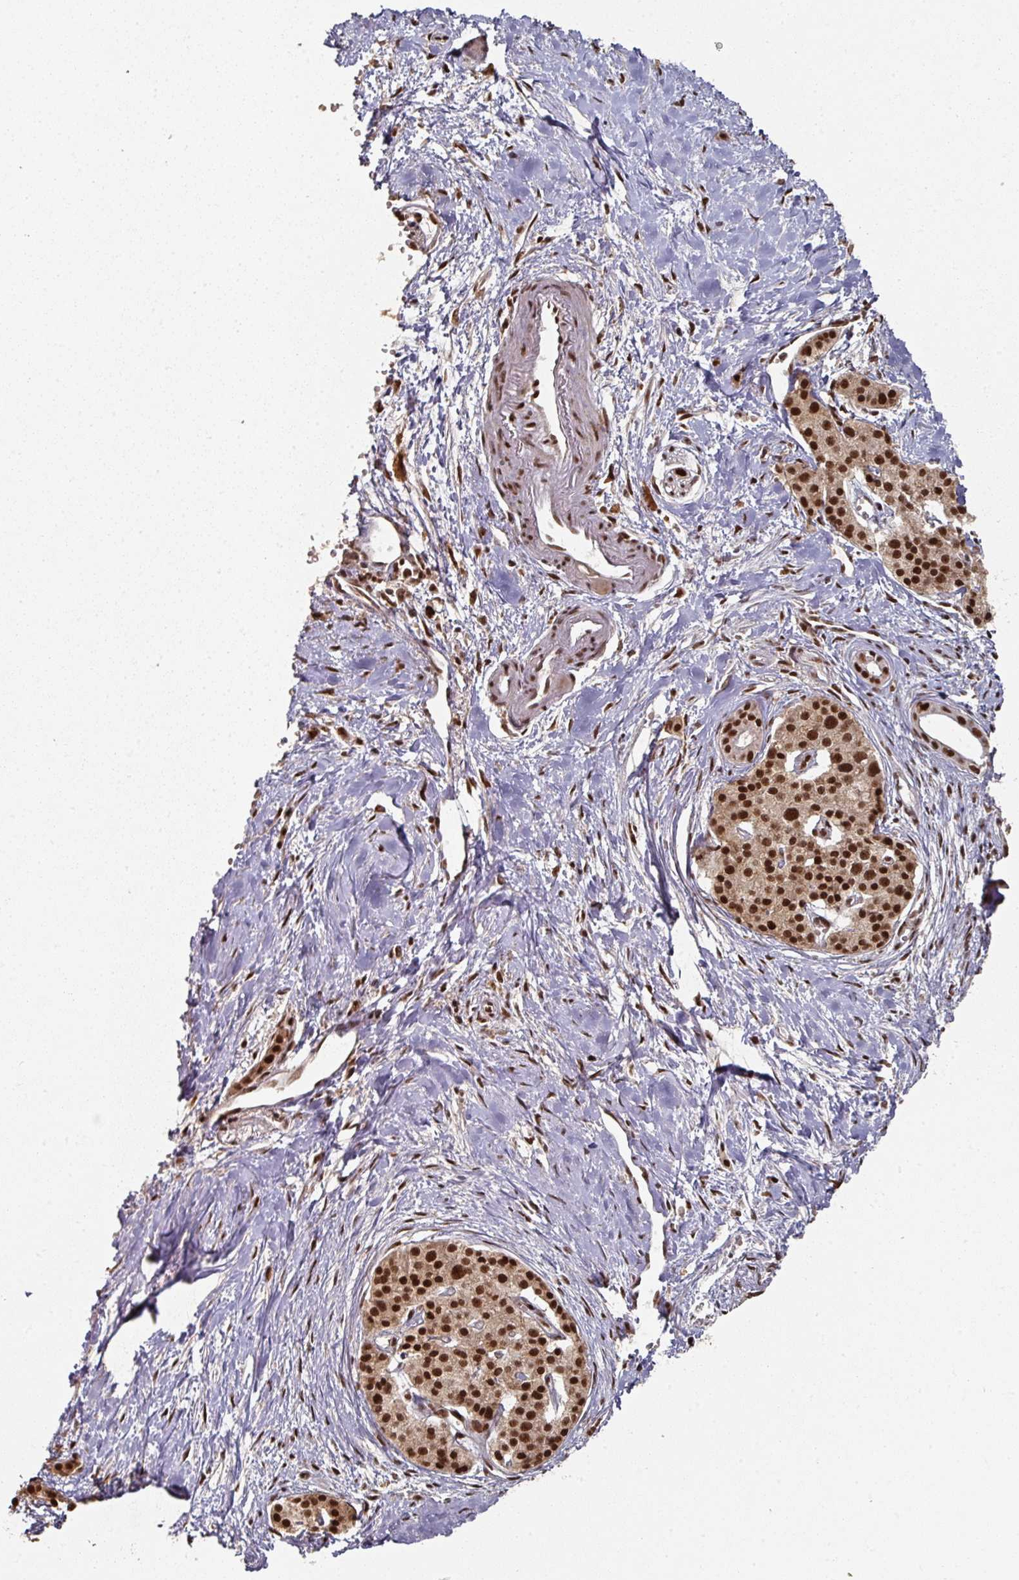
{"staining": {"intensity": "strong", "quantity": ">75%", "location": "nuclear"}, "tissue": "pancreatic cancer", "cell_type": "Tumor cells", "image_type": "cancer", "snomed": [{"axis": "morphology", "description": "Adenocarcinoma, NOS"}, {"axis": "topography", "description": "Pancreas"}], "caption": "Brown immunohistochemical staining in pancreatic cancer (adenocarcinoma) shows strong nuclear staining in approximately >75% of tumor cells.", "gene": "MEPCE", "patient": {"sex": "female", "age": 50}}